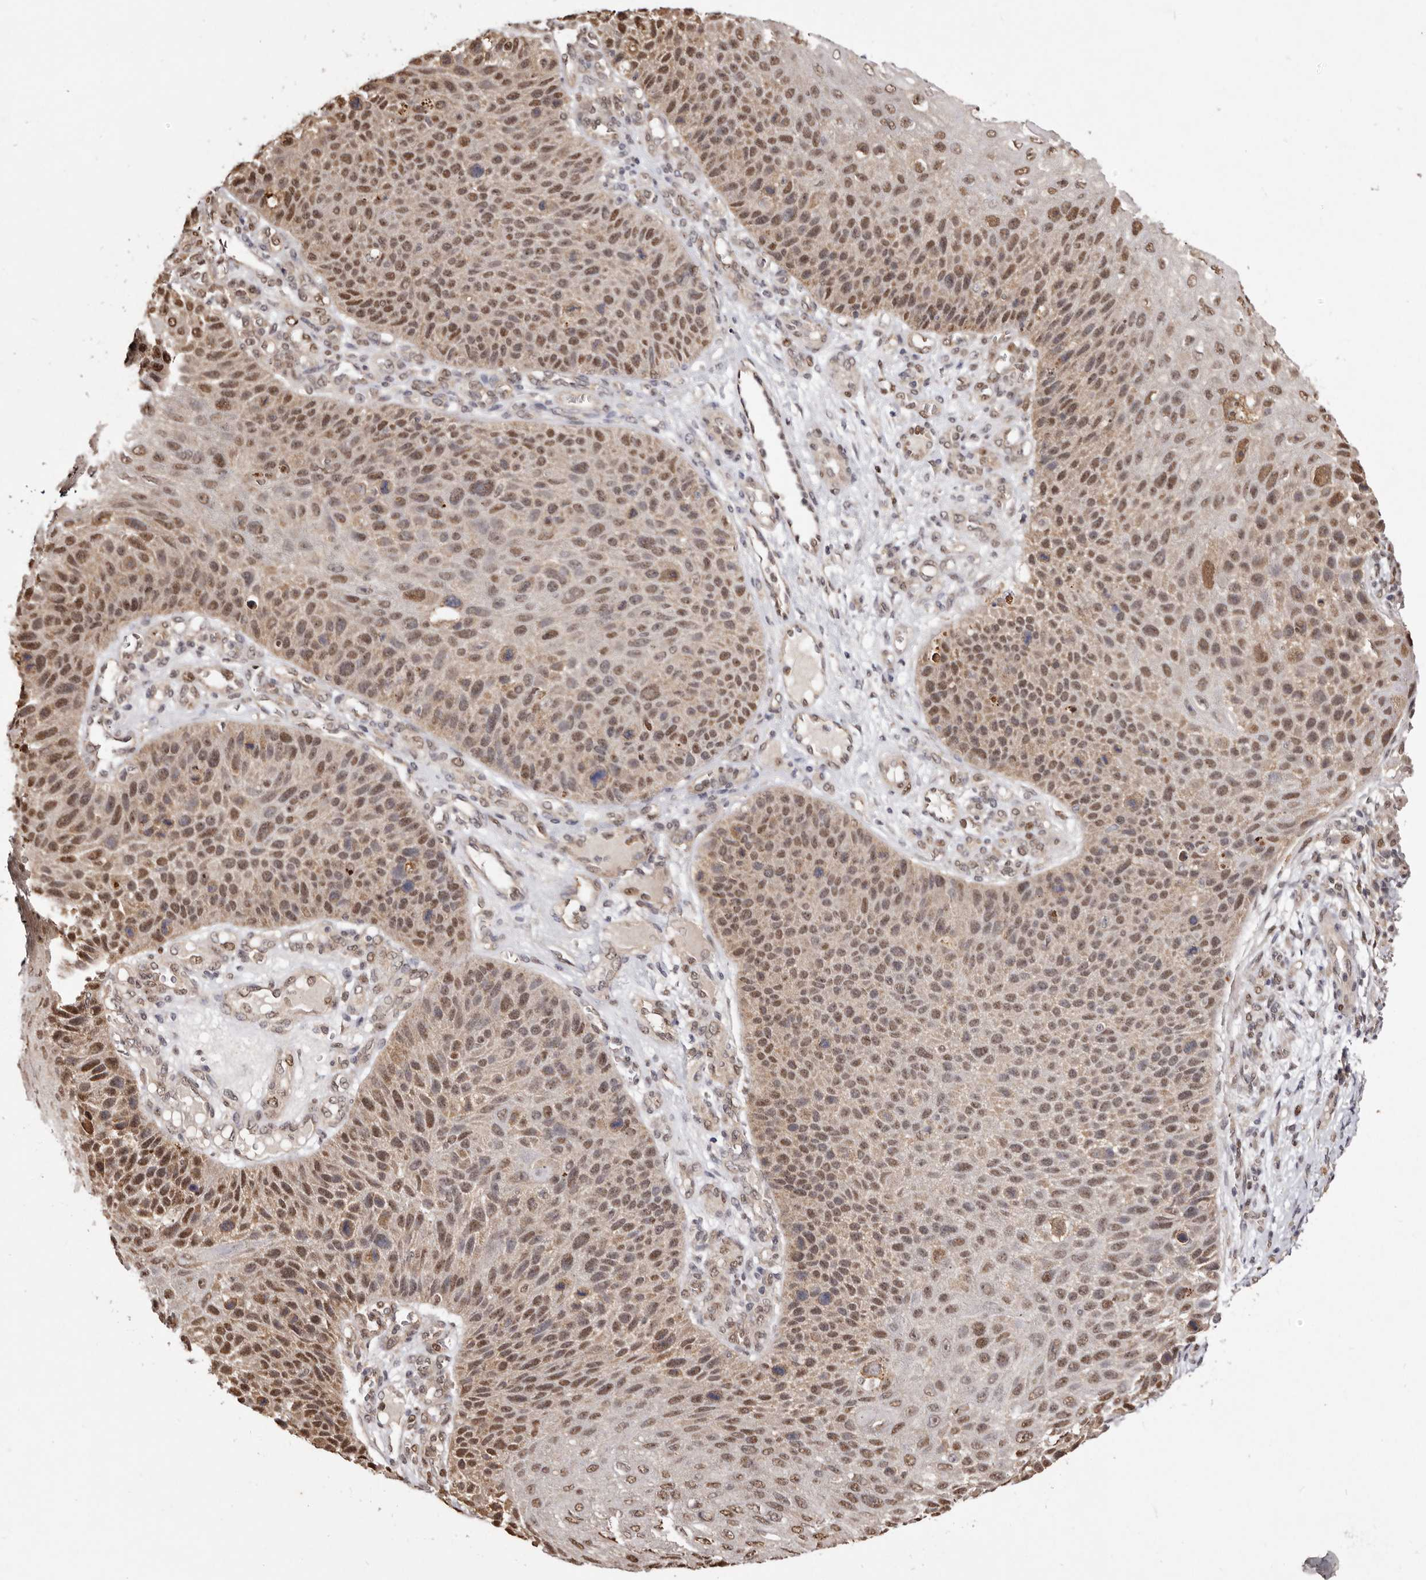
{"staining": {"intensity": "moderate", "quantity": "25%-75%", "location": "cytoplasmic/membranous,nuclear"}, "tissue": "skin cancer", "cell_type": "Tumor cells", "image_type": "cancer", "snomed": [{"axis": "morphology", "description": "Squamous cell carcinoma, NOS"}, {"axis": "topography", "description": "Skin"}], "caption": "DAB (3,3'-diaminobenzidine) immunohistochemical staining of skin cancer displays moderate cytoplasmic/membranous and nuclear protein expression in about 25%-75% of tumor cells. The staining is performed using DAB brown chromogen to label protein expression. The nuclei are counter-stained blue using hematoxylin.", "gene": "NOTCH1", "patient": {"sex": "female", "age": 88}}